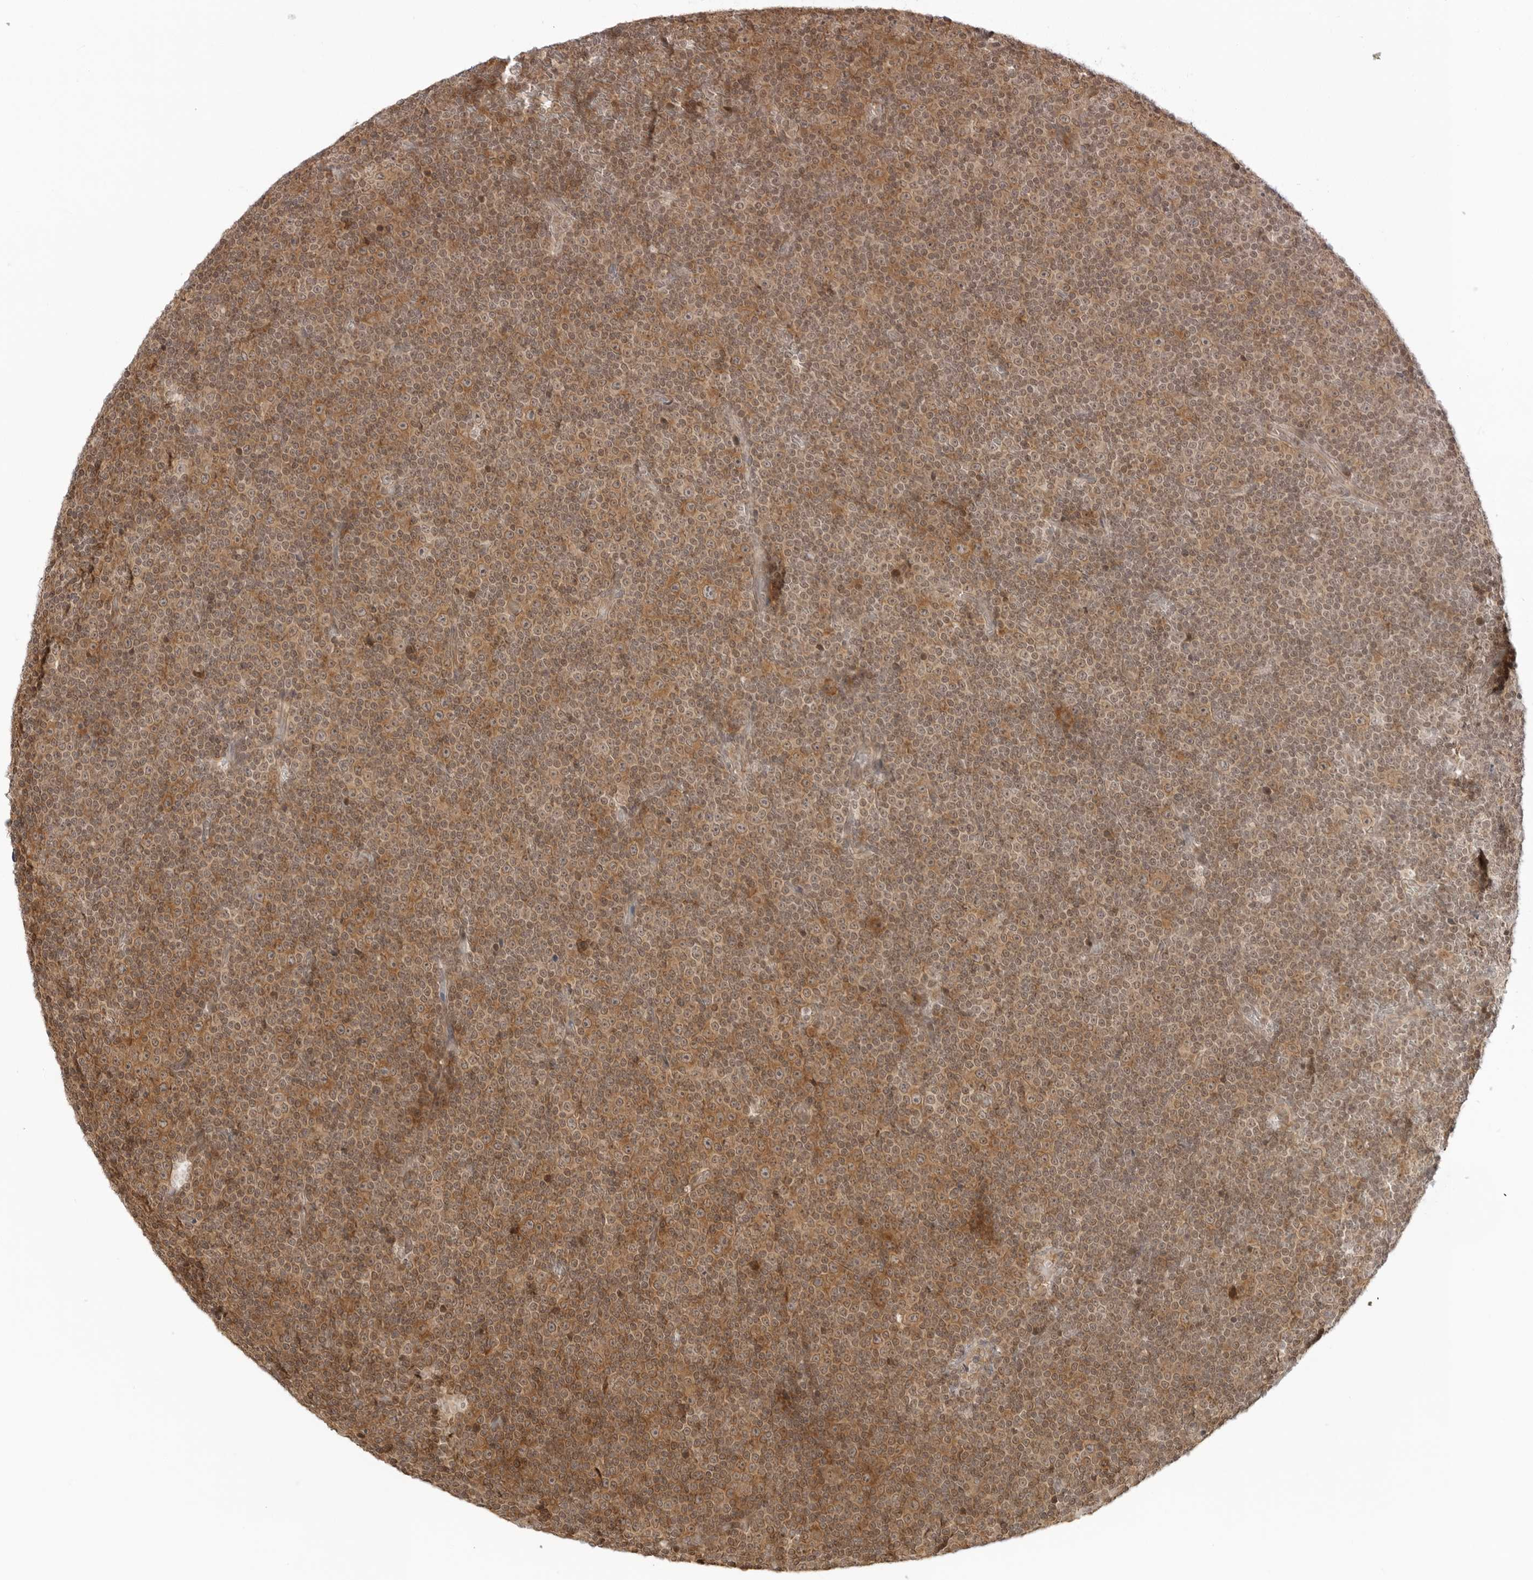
{"staining": {"intensity": "moderate", "quantity": ">75%", "location": "cytoplasmic/membranous,nuclear"}, "tissue": "lymphoma", "cell_type": "Tumor cells", "image_type": "cancer", "snomed": [{"axis": "morphology", "description": "Malignant lymphoma, non-Hodgkin's type, Low grade"}, {"axis": "topography", "description": "Lymph node"}], "caption": "Immunohistochemistry (IHC) image of malignant lymphoma, non-Hodgkin's type (low-grade) stained for a protein (brown), which demonstrates medium levels of moderate cytoplasmic/membranous and nuclear expression in approximately >75% of tumor cells.", "gene": "PRRC2C", "patient": {"sex": "female", "age": 67}}